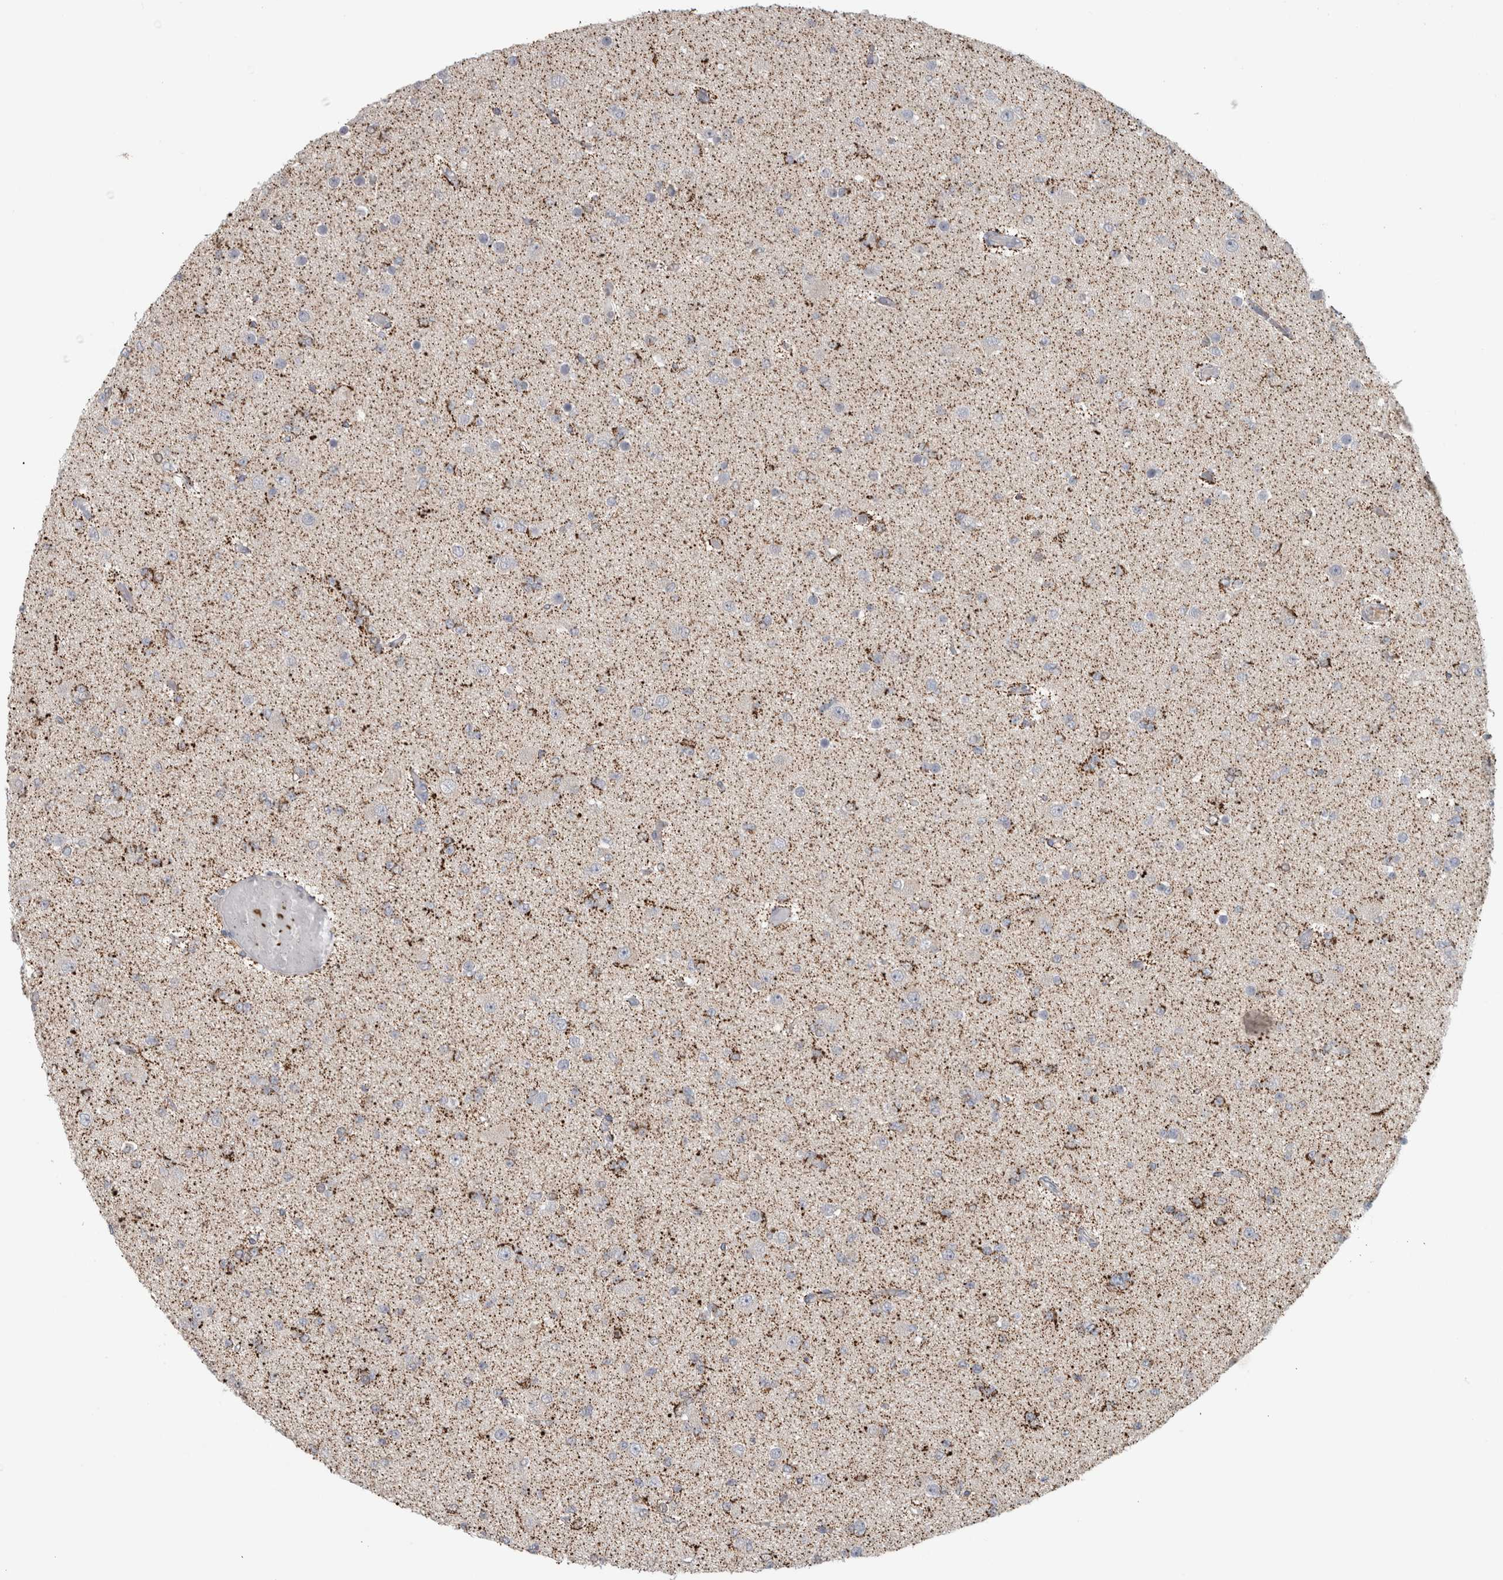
{"staining": {"intensity": "moderate", "quantity": "<25%", "location": "cytoplasmic/membranous"}, "tissue": "glioma", "cell_type": "Tumor cells", "image_type": "cancer", "snomed": [{"axis": "morphology", "description": "Glioma, malignant, Low grade"}, {"axis": "topography", "description": "Brain"}], "caption": "Human malignant low-grade glioma stained with a protein marker demonstrates moderate staining in tumor cells.", "gene": "RAB18", "patient": {"sex": "female", "age": 22}}